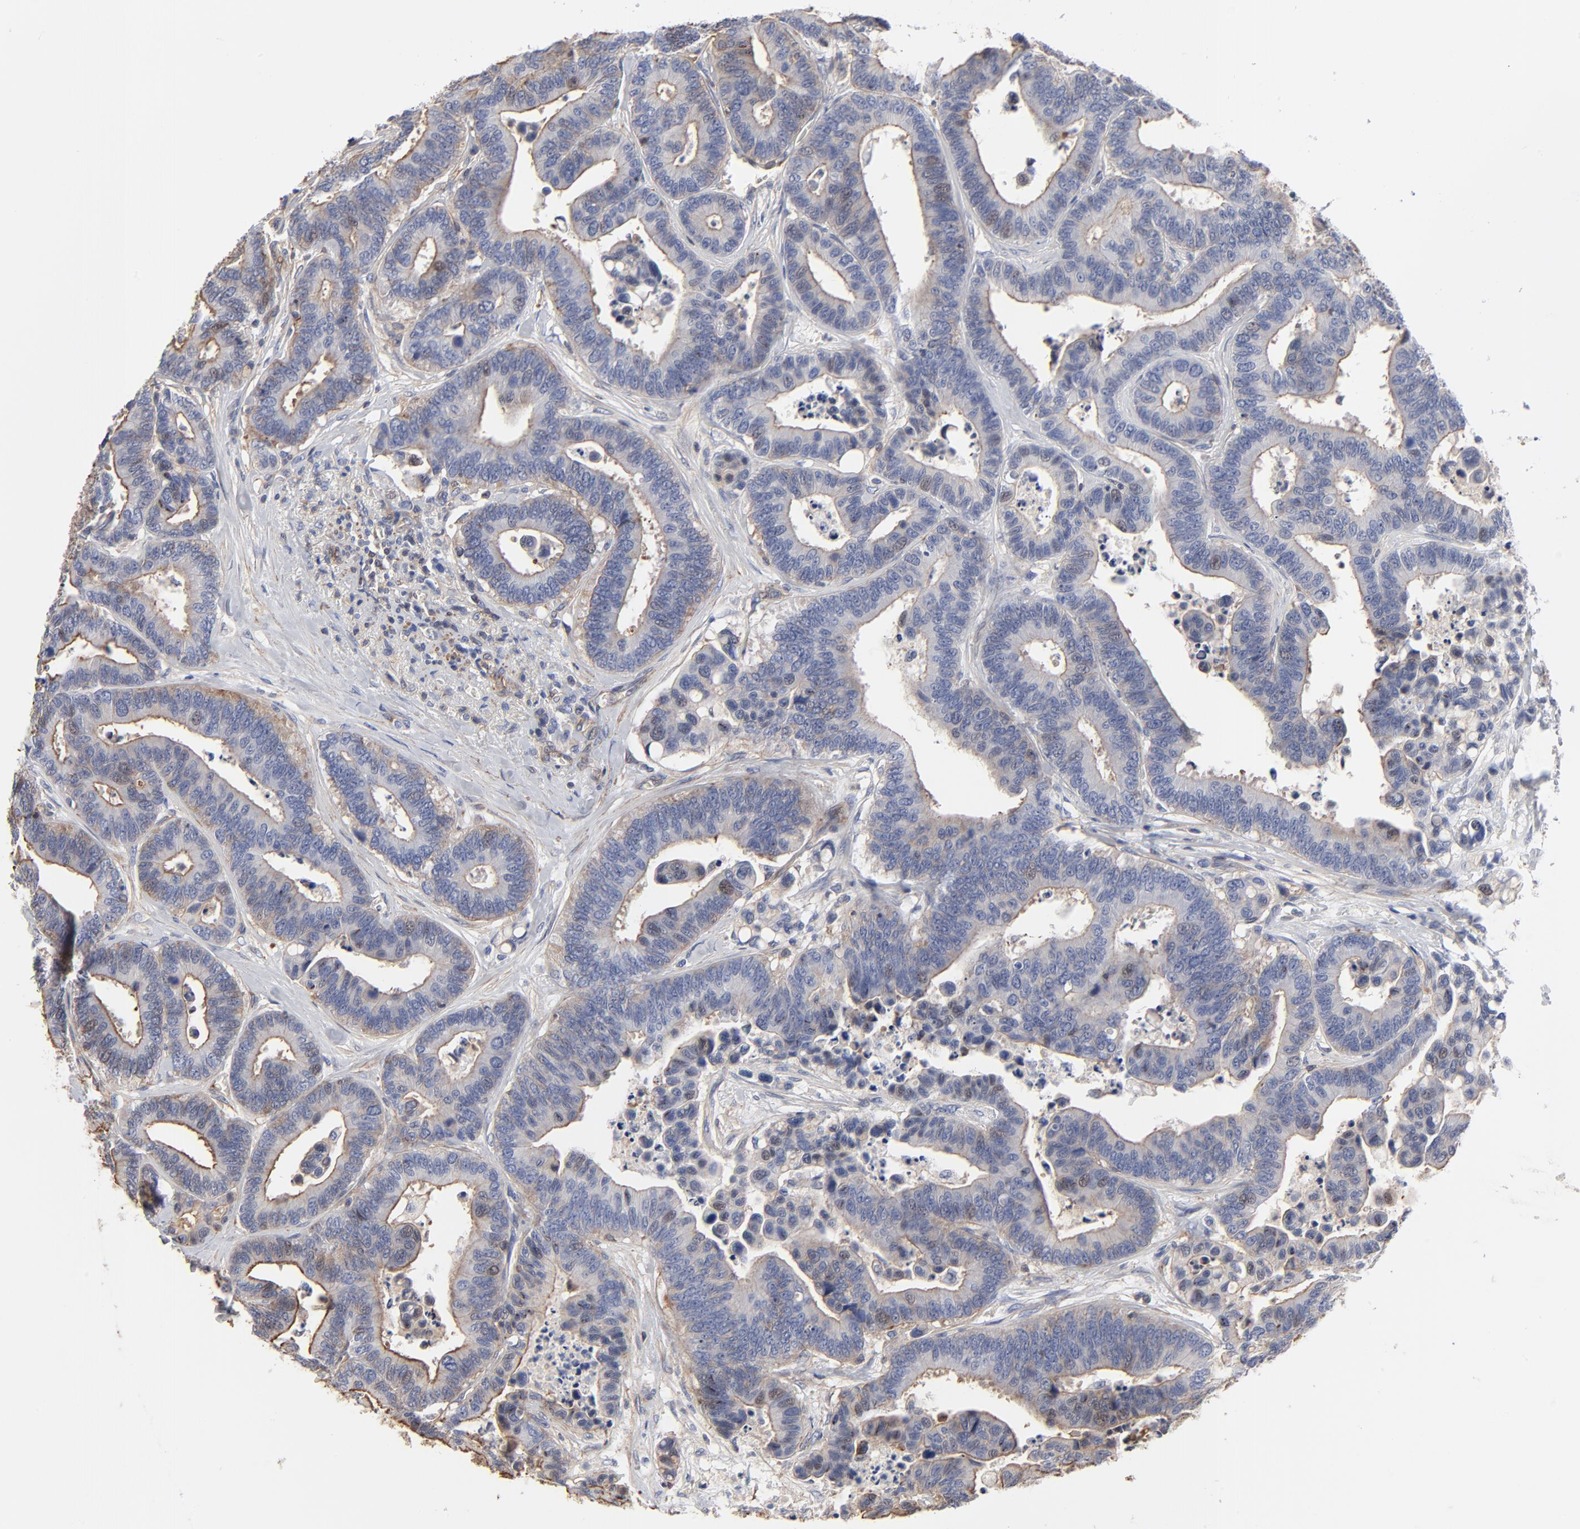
{"staining": {"intensity": "weak", "quantity": "25%-75%", "location": "cytoplasmic/membranous"}, "tissue": "colorectal cancer", "cell_type": "Tumor cells", "image_type": "cancer", "snomed": [{"axis": "morphology", "description": "Adenocarcinoma, NOS"}, {"axis": "topography", "description": "Colon"}], "caption": "A micrograph showing weak cytoplasmic/membranous staining in approximately 25%-75% of tumor cells in colorectal cancer, as visualized by brown immunohistochemical staining.", "gene": "ACTA2", "patient": {"sex": "male", "age": 82}}